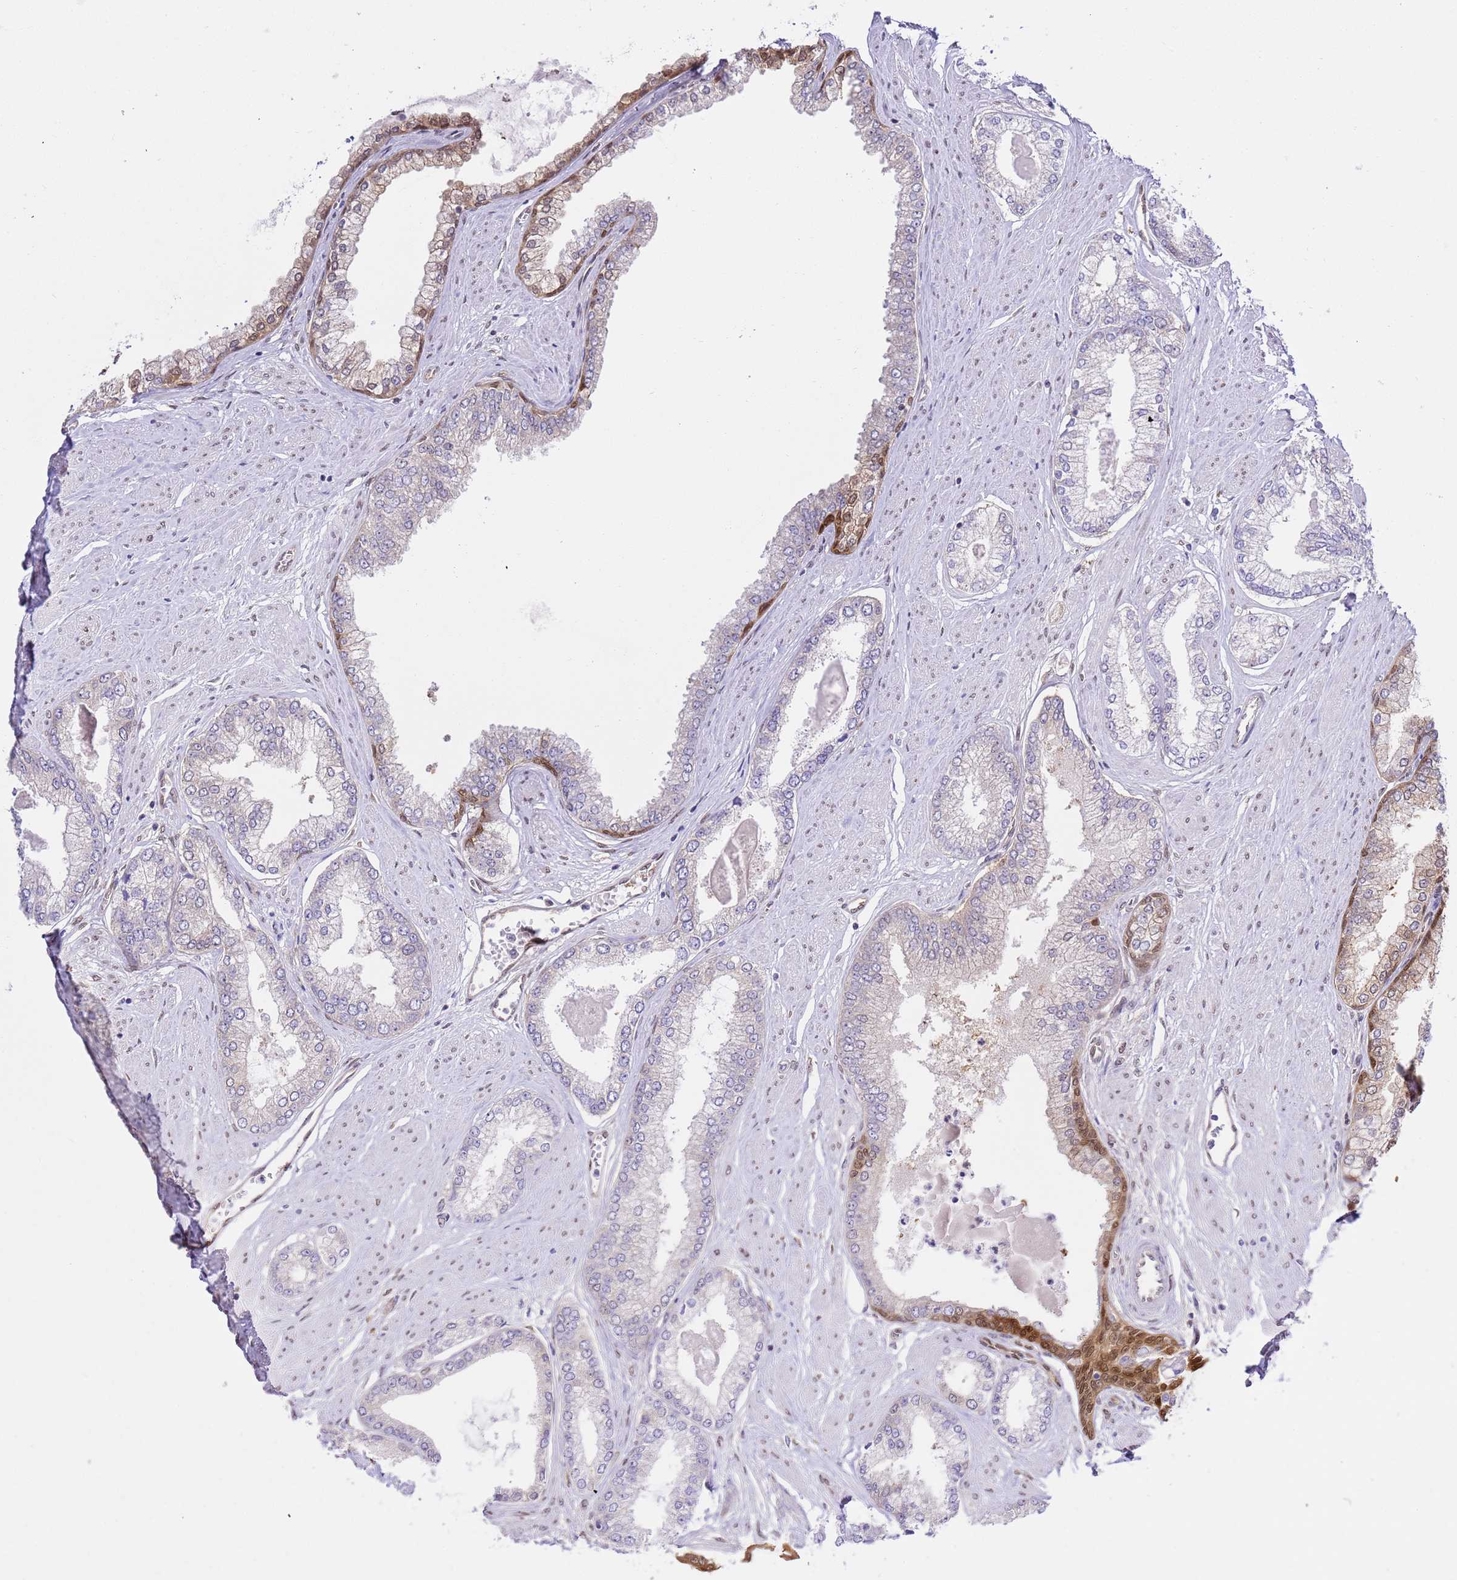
{"staining": {"intensity": "negative", "quantity": "none", "location": "none"}, "tissue": "prostate cancer", "cell_type": "Tumor cells", "image_type": "cancer", "snomed": [{"axis": "morphology", "description": "Adenocarcinoma, Low grade"}, {"axis": "topography", "description": "Prostate"}], "caption": "Tumor cells are negative for brown protein staining in prostate low-grade adenocarcinoma.", "gene": "TRIM37", "patient": {"sex": "male", "age": 55}}